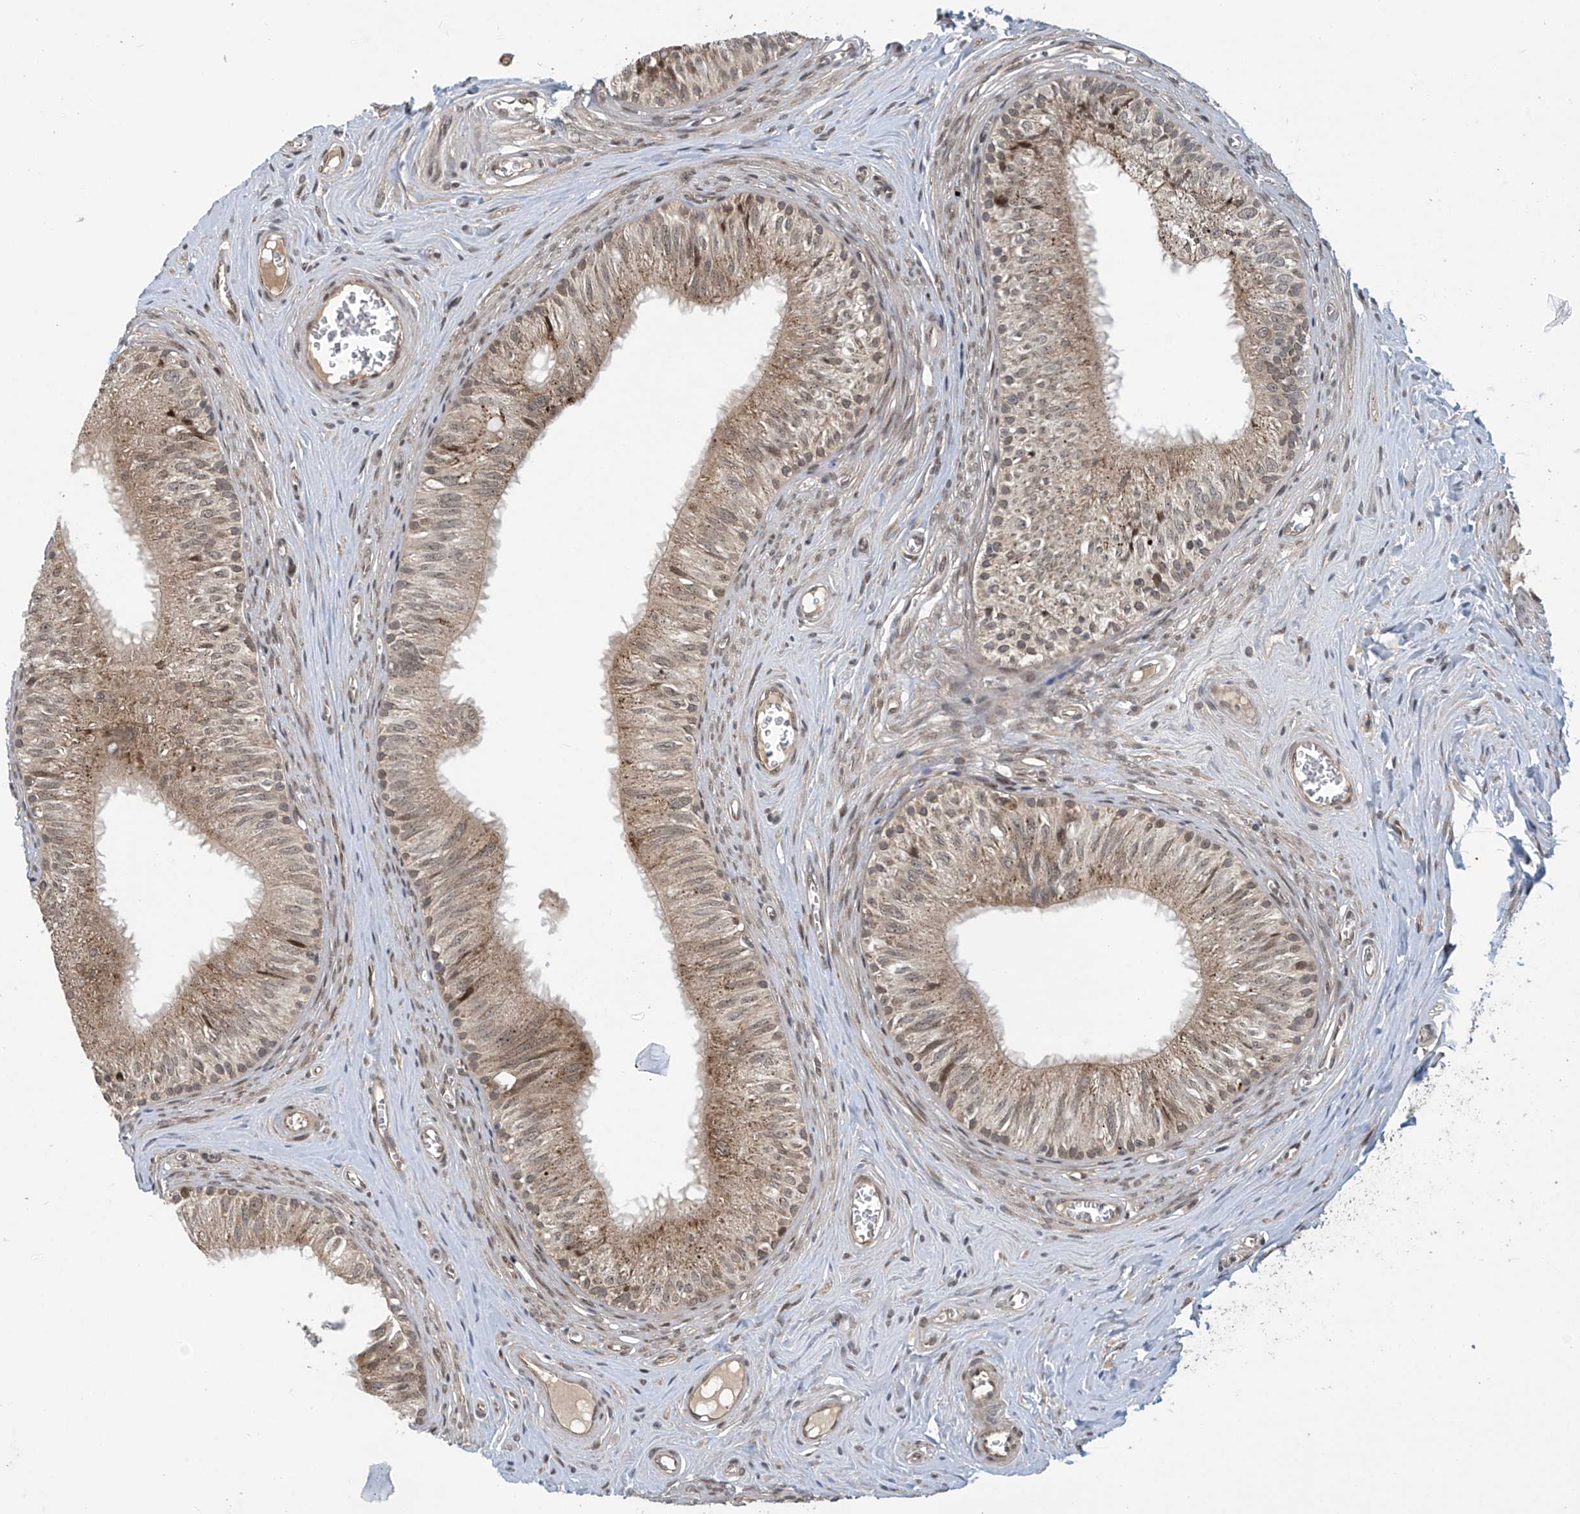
{"staining": {"intensity": "moderate", "quantity": ">75%", "location": "cytoplasmic/membranous,nuclear"}, "tissue": "epididymis", "cell_type": "Glandular cells", "image_type": "normal", "snomed": [{"axis": "morphology", "description": "Normal tissue, NOS"}, {"axis": "topography", "description": "Epididymis"}], "caption": "Glandular cells exhibit moderate cytoplasmic/membranous,nuclear positivity in approximately >75% of cells in unremarkable epididymis. Using DAB (3,3'-diaminobenzidine) (brown) and hematoxylin (blue) stains, captured at high magnification using brightfield microscopy.", "gene": "ABHD13", "patient": {"sex": "male", "age": 46}}